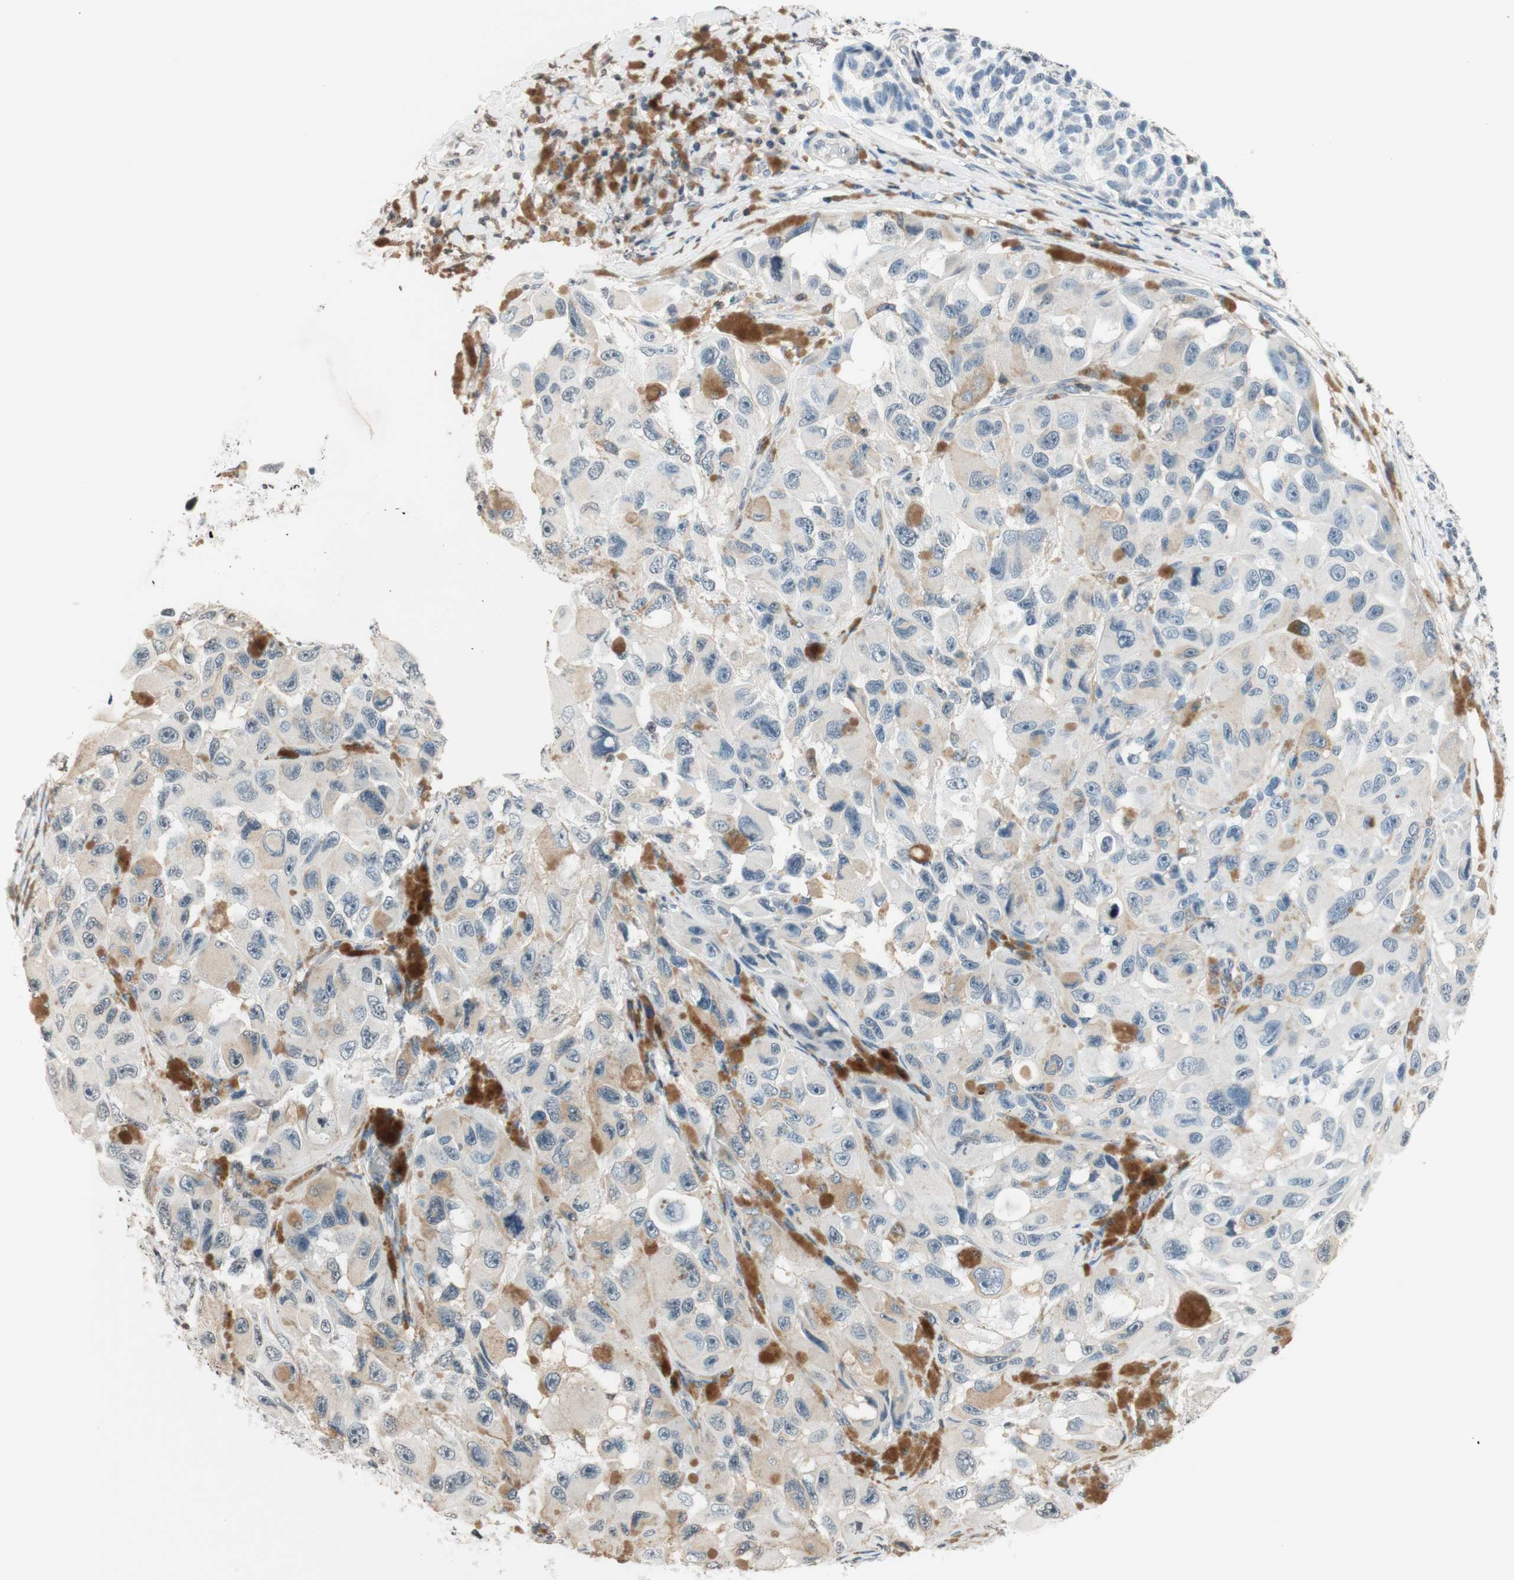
{"staining": {"intensity": "negative", "quantity": "none", "location": "none"}, "tissue": "melanoma", "cell_type": "Tumor cells", "image_type": "cancer", "snomed": [{"axis": "morphology", "description": "Malignant melanoma, NOS"}, {"axis": "topography", "description": "Skin"}], "caption": "Immunohistochemistry (IHC) of human malignant melanoma displays no staining in tumor cells.", "gene": "WIPF1", "patient": {"sex": "female", "age": 73}}